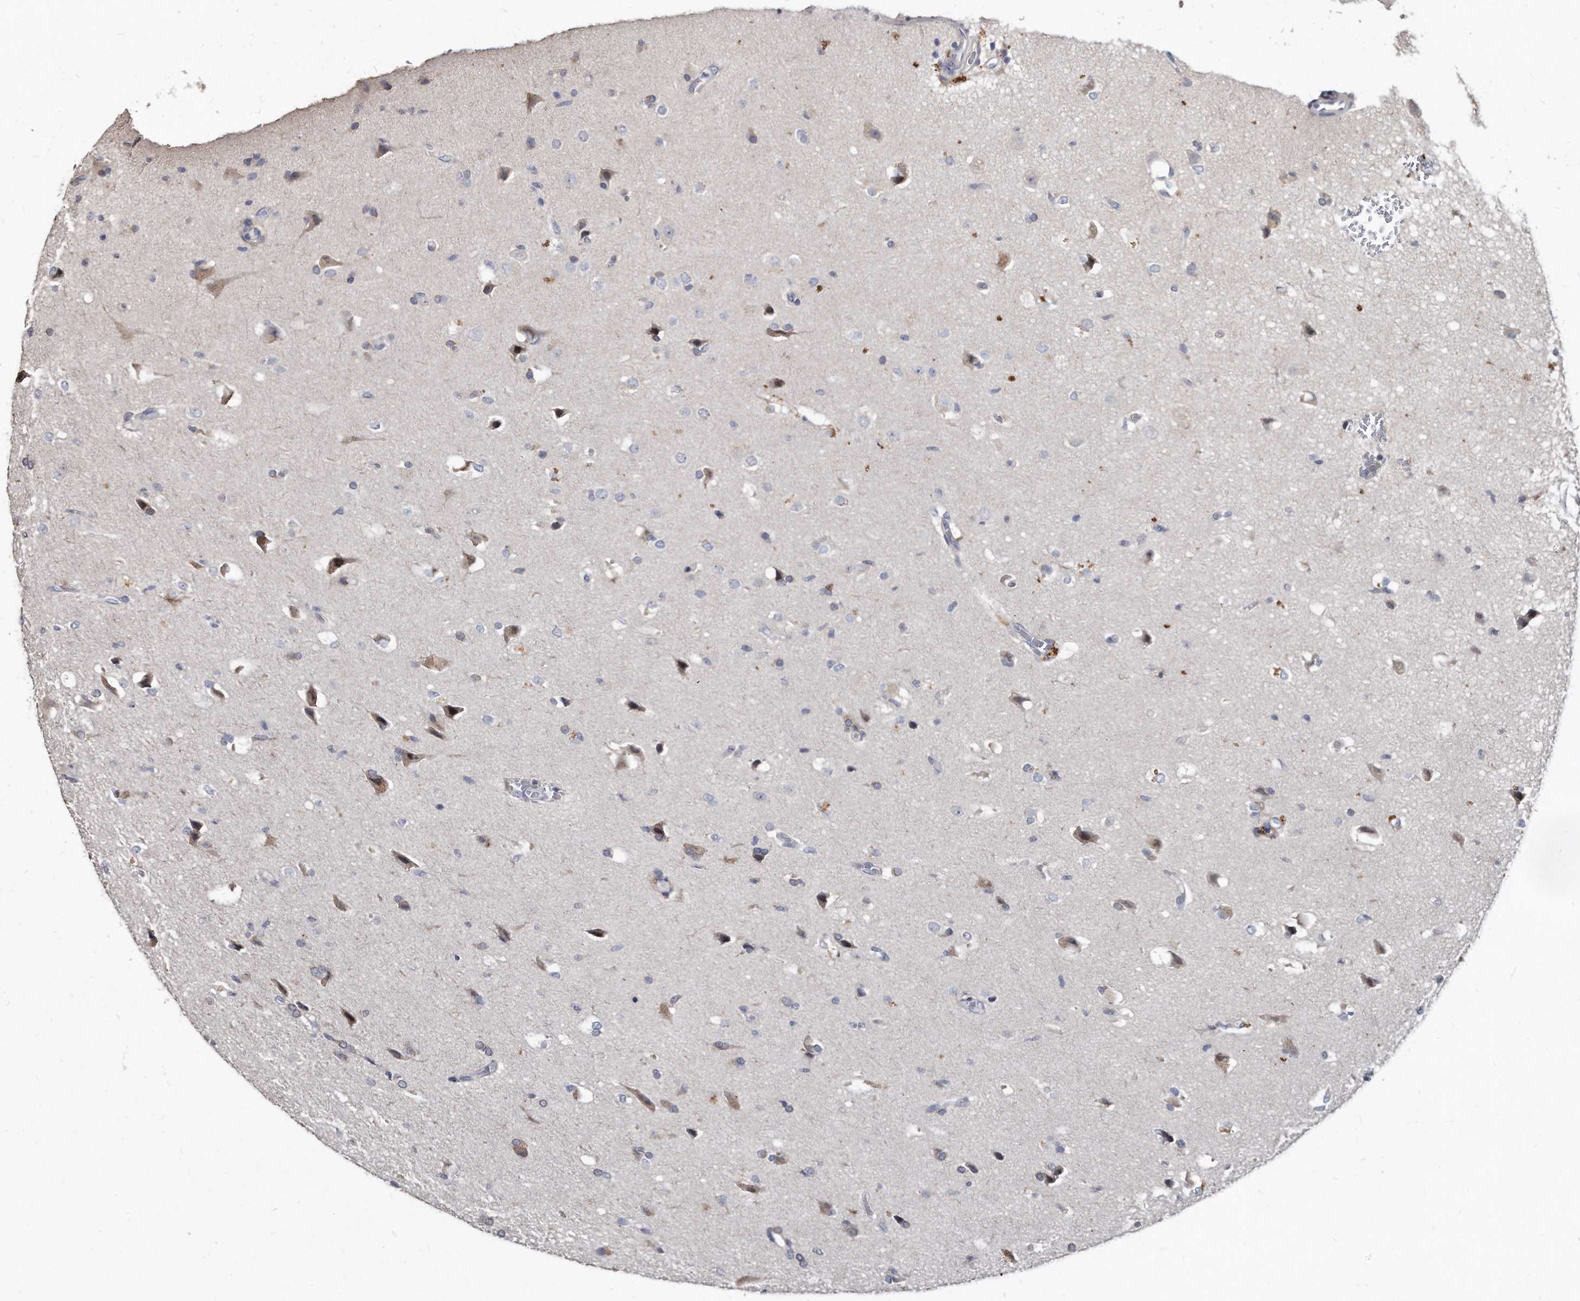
{"staining": {"intensity": "negative", "quantity": "none", "location": "none"}, "tissue": "glioma", "cell_type": "Tumor cells", "image_type": "cancer", "snomed": [{"axis": "morphology", "description": "Glioma, malignant, High grade"}, {"axis": "topography", "description": "Brain"}], "caption": "A photomicrograph of malignant glioma (high-grade) stained for a protein demonstrates no brown staining in tumor cells.", "gene": "KLHDC3", "patient": {"sex": "female", "age": 57}}